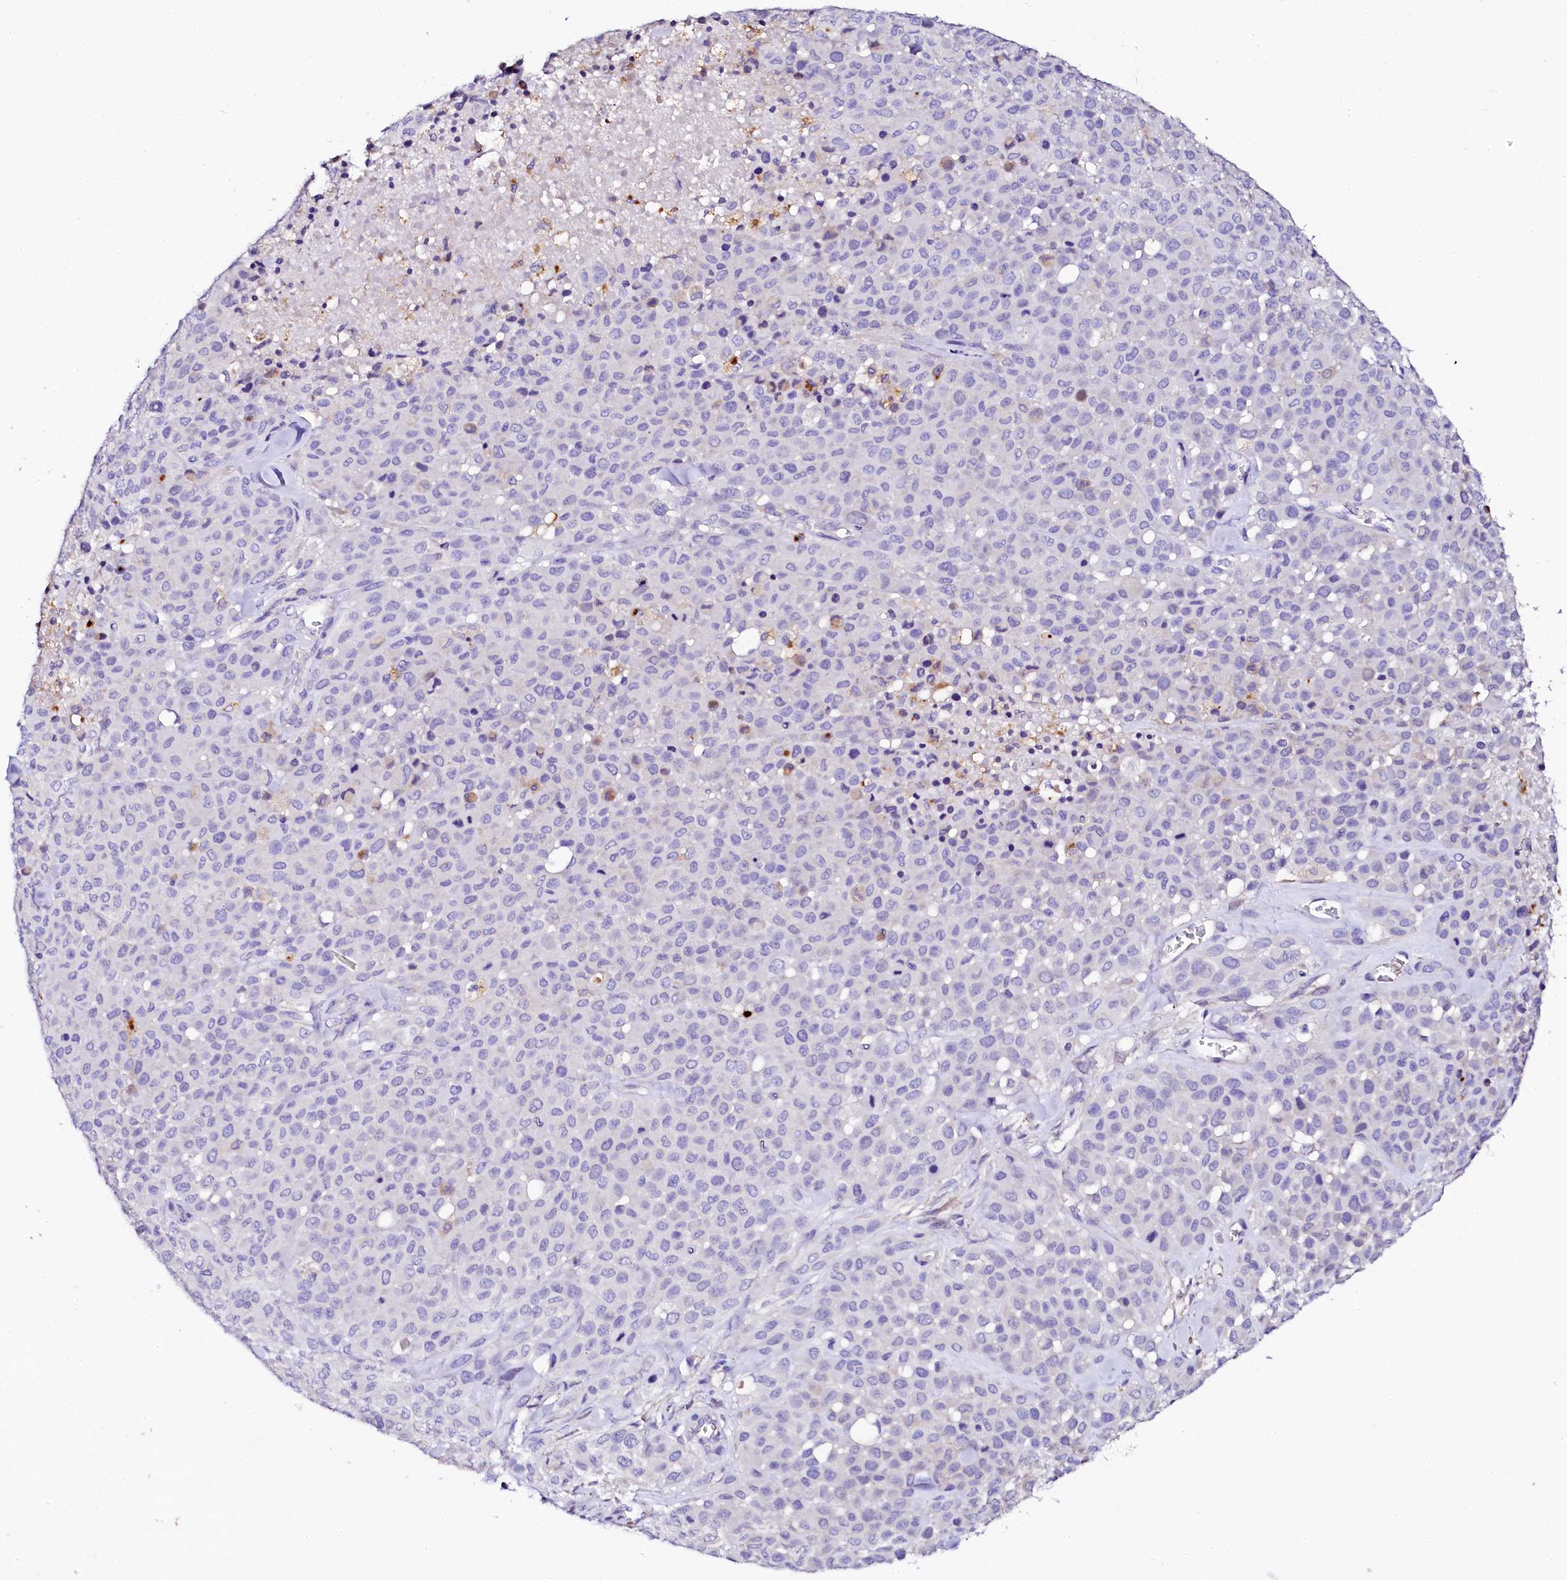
{"staining": {"intensity": "negative", "quantity": "none", "location": "none"}, "tissue": "melanoma", "cell_type": "Tumor cells", "image_type": "cancer", "snomed": [{"axis": "morphology", "description": "Malignant melanoma, Metastatic site"}, {"axis": "topography", "description": "Skin"}], "caption": "Immunohistochemistry micrograph of neoplastic tissue: human melanoma stained with DAB displays no significant protein positivity in tumor cells. The staining is performed using DAB (3,3'-diaminobenzidine) brown chromogen with nuclei counter-stained in using hematoxylin.", "gene": "NAA16", "patient": {"sex": "female", "age": 81}}